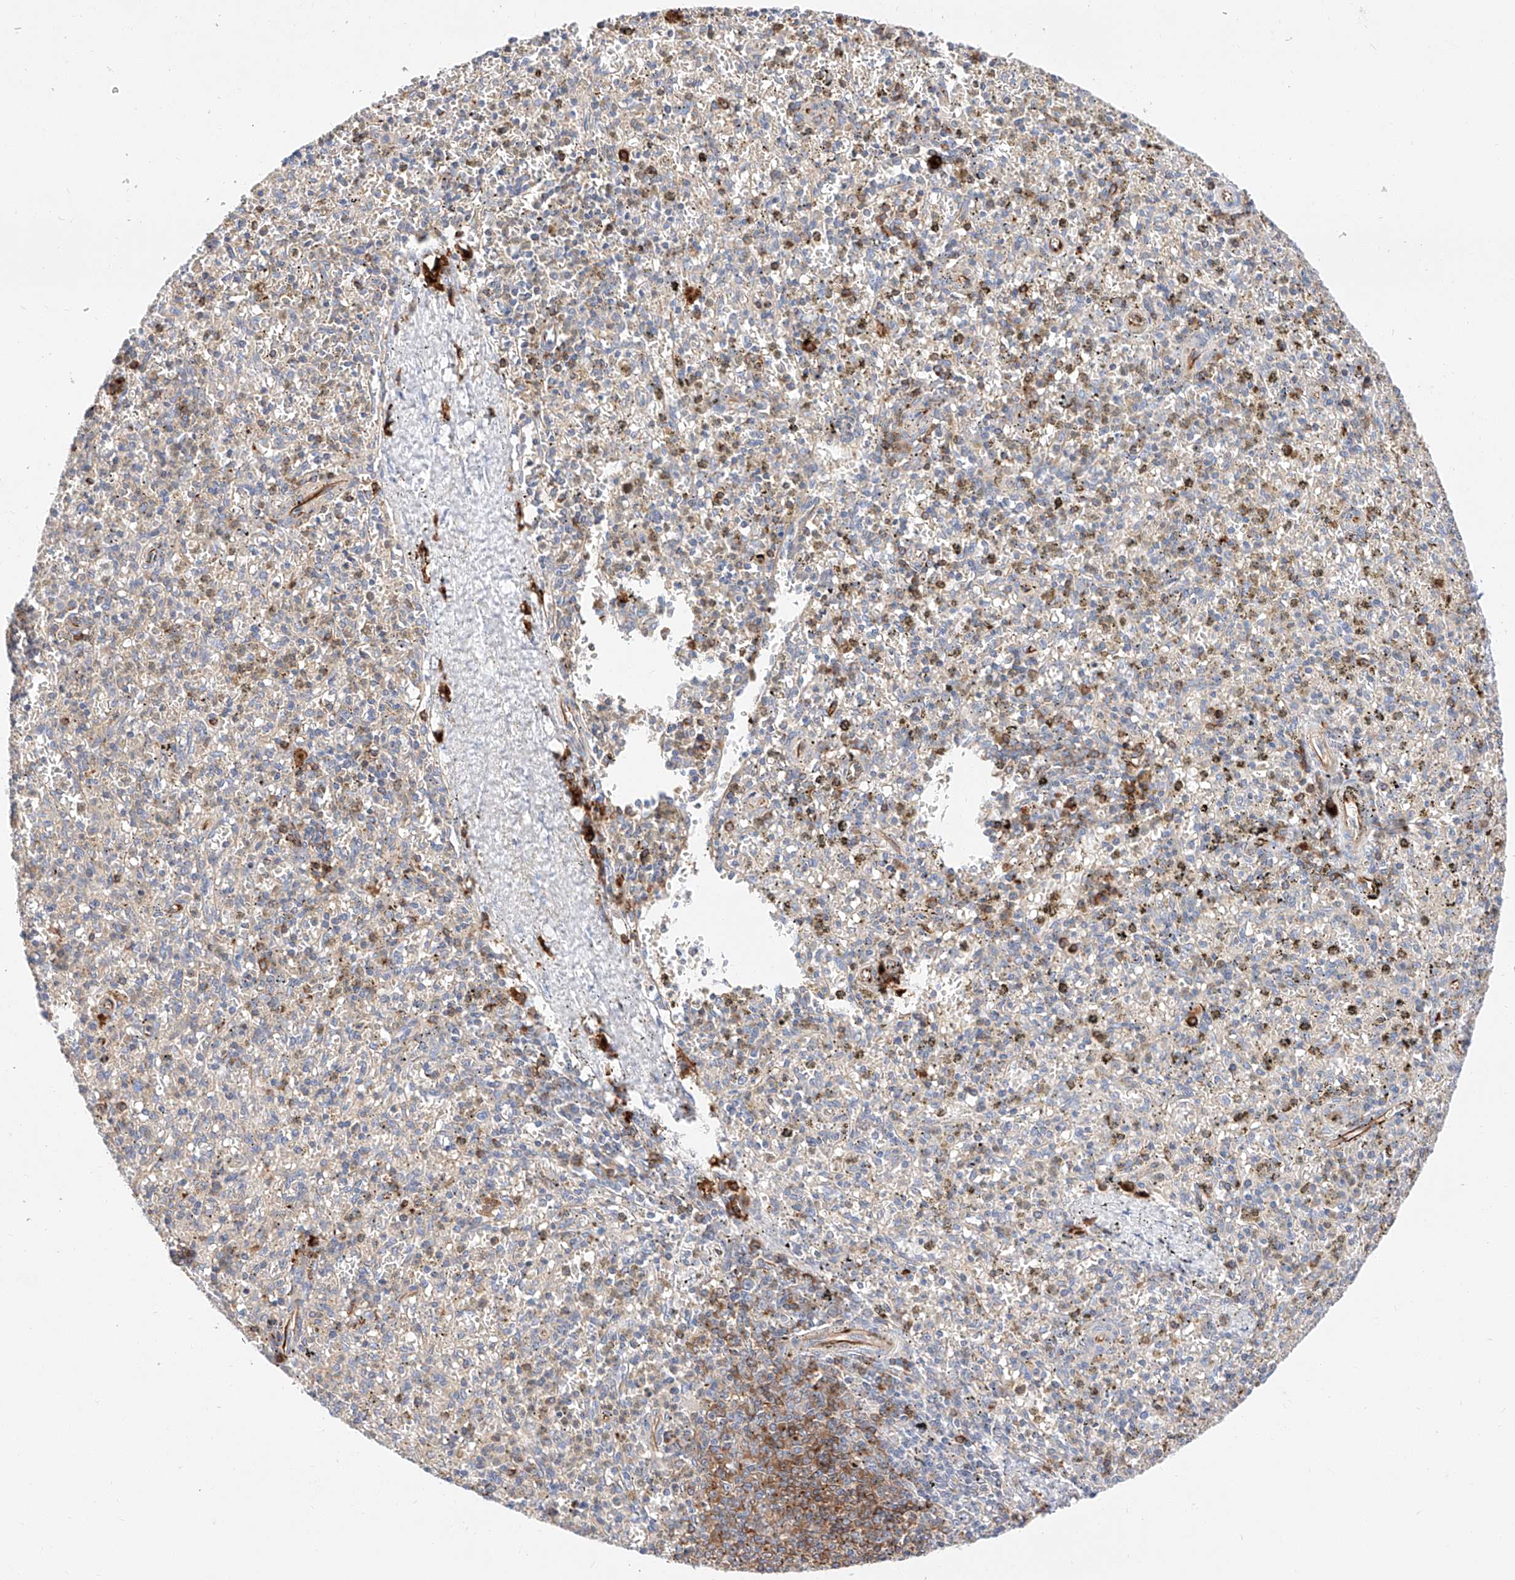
{"staining": {"intensity": "strong", "quantity": "<25%", "location": "cytoplasmic/membranous"}, "tissue": "spleen", "cell_type": "Cells in red pulp", "image_type": "normal", "snomed": [{"axis": "morphology", "description": "Normal tissue, NOS"}, {"axis": "topography", "description": "Spleen"}], "caption": "Immunohistochemistry staining of normal spleen, which demonstrates medium levels of strong cytoplasmic/membranous positivity in approximately <25% of cells in red pulp indicating strong cytoplasmic/membranous protein staining. The staining was performed using DAB (brown) for protein detection and nuclei were counterstained in hematoxylin (blue).", "gene": "GLMN", "patient": {"sex": "male", "age": 72}}